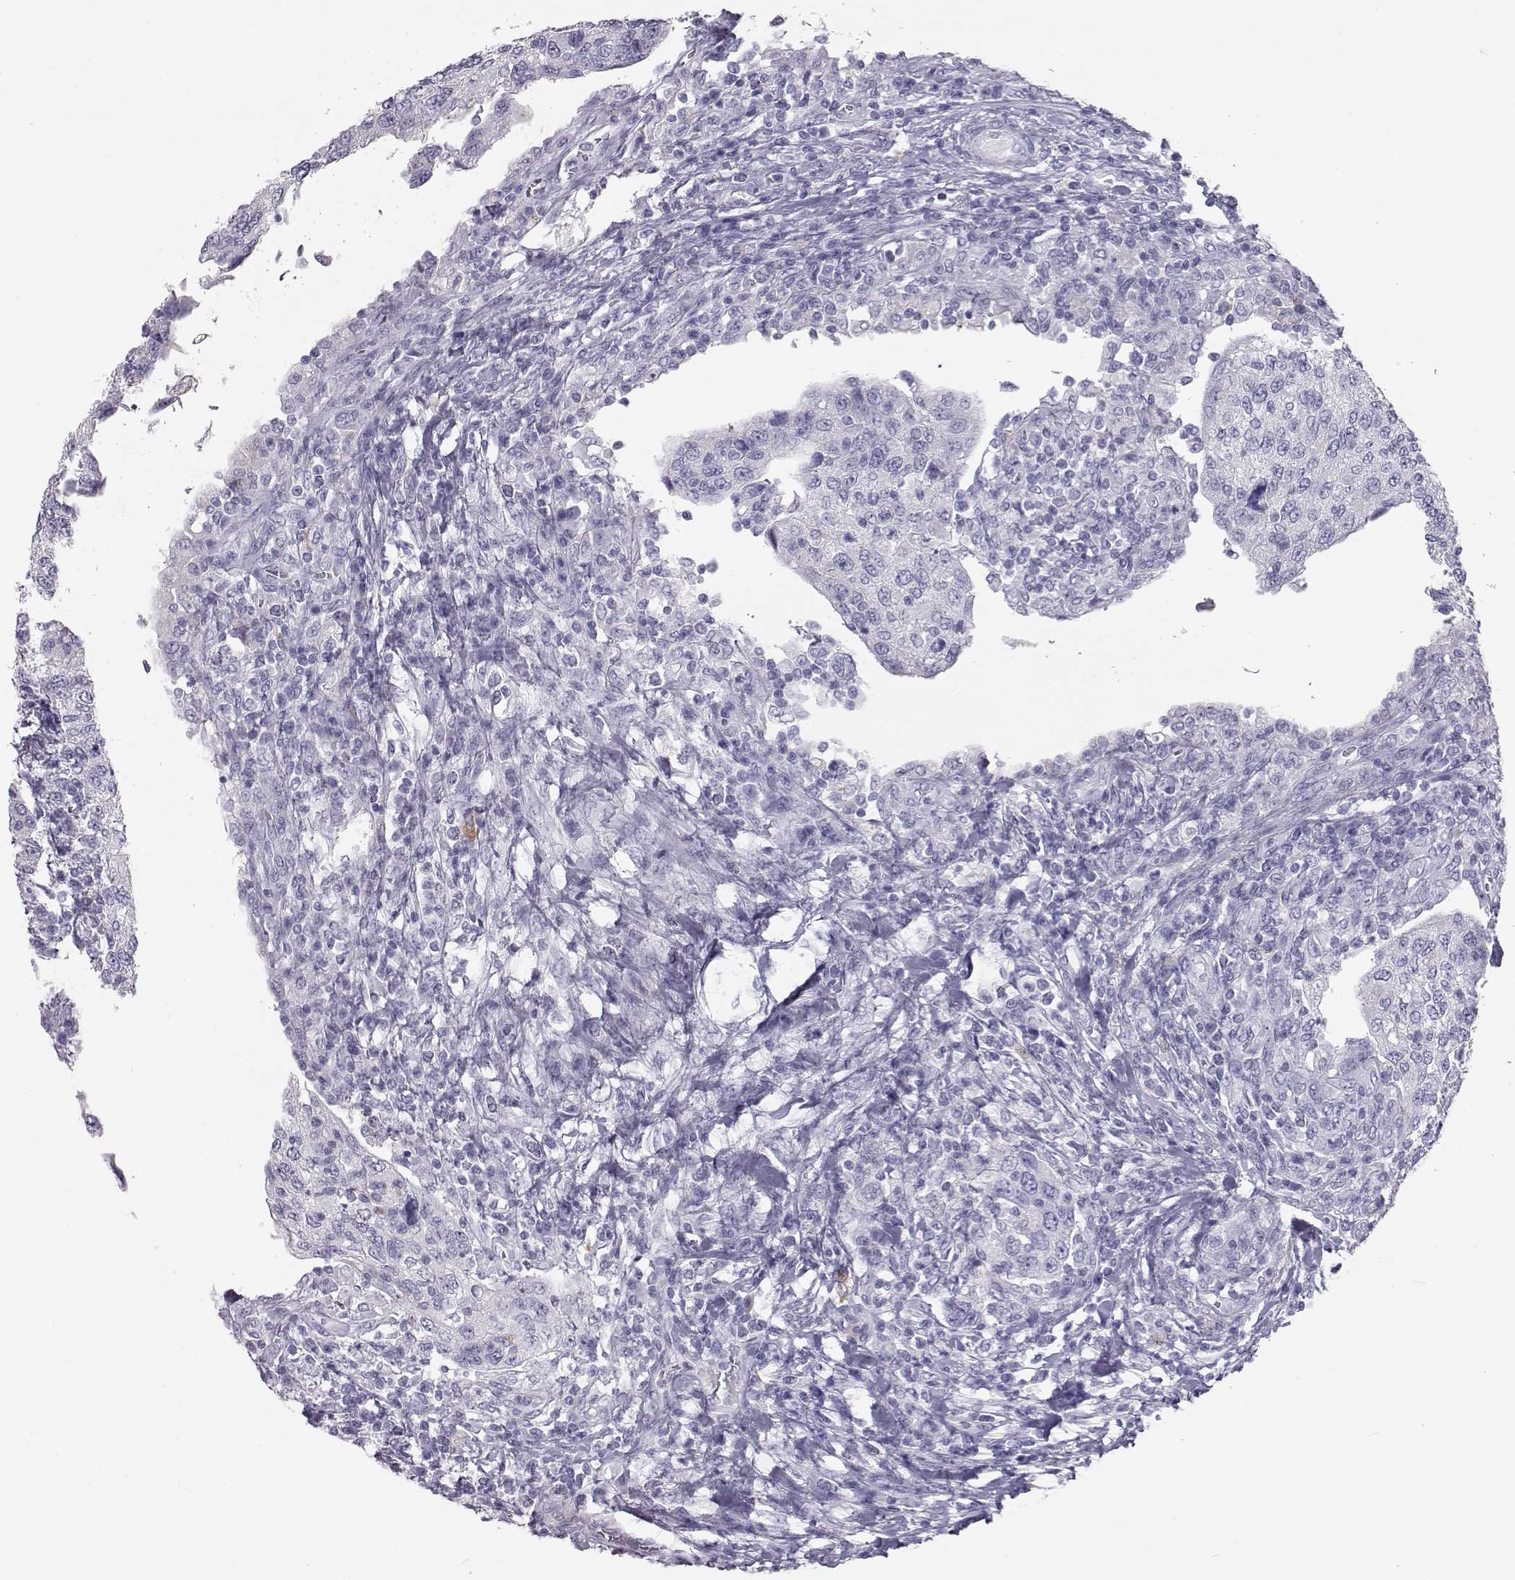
{"staining": {"intensity": "negative", "quantity": "none", "location": "none"}, "tissue": "urothelial cancer", "cell_type": "Tumor cells", "image_type": "cancer", "snomed": [{"axis": "morphology", "description": "Urothelial carcinoma, High grade"}, {"axis": "topography", "description": "Urinary bladder"}], "caption": "The micrograph shows no staining of tumor cells in high-grade urothelial carcinoma.", "gene": "ITLN2", "patient": {"sex": "female", "age": 78}}